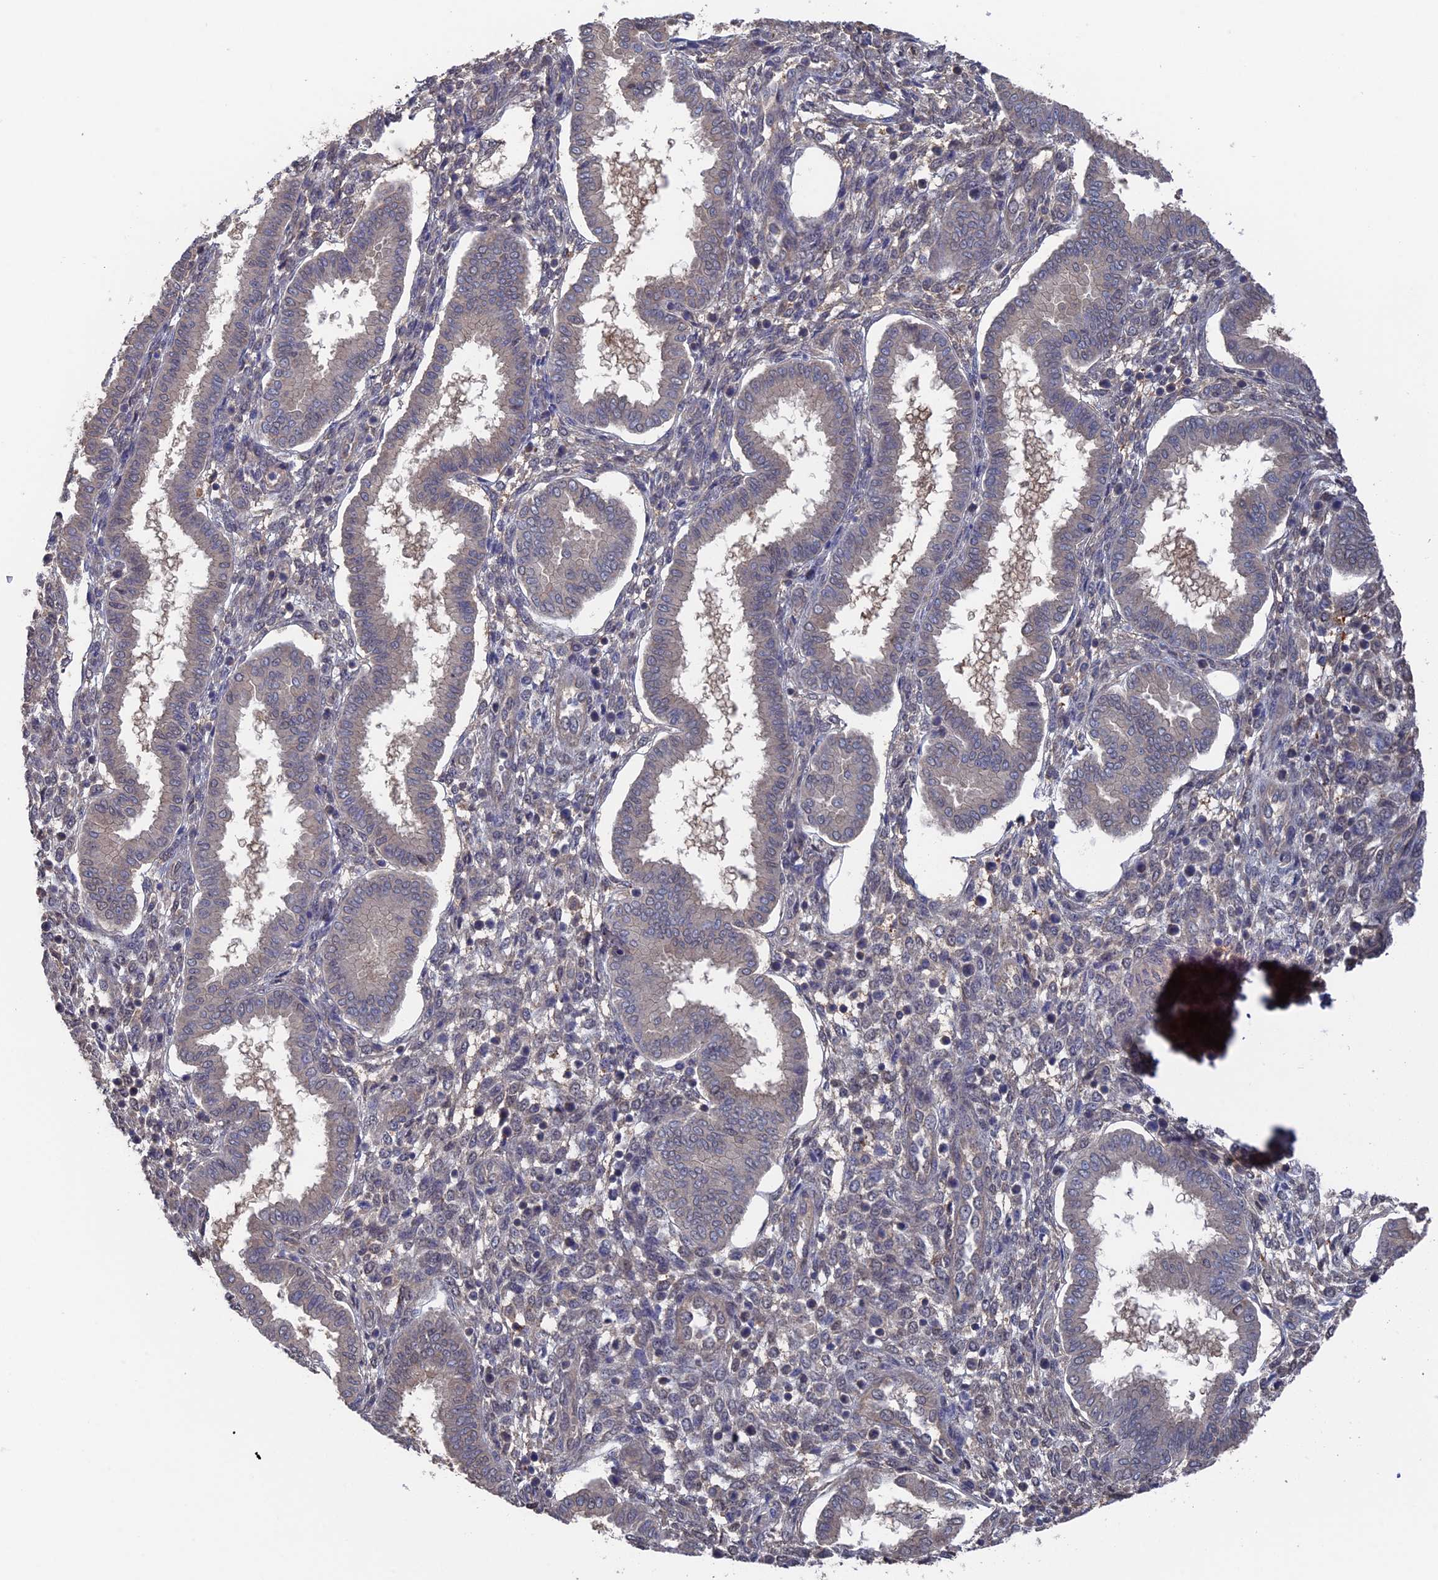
{"staining": {"intensity": "negative", "quantity": "none", "location": "none"}, "tissue": "endometrium", "cell_type": "Cells in endometrial stroma", "image_type": "normal", "snomed": [{"axis": "morphology", "description": "Normal tissue, NOS"}, {"axis": "topography", "description": "Endometrium"}], "caption": "A micrograph of human endometrium is negative for staining in cells in endometrial stroma. (Stains: DAB (3,3'-diaminobenzidine) immunohistochemistry (IHC) with hematoxylin counter stain, Microscopy: brightfield microscopy at high magnification).", "gene": "NUTF2", "patient": {"sex": "female", "age": 24}}